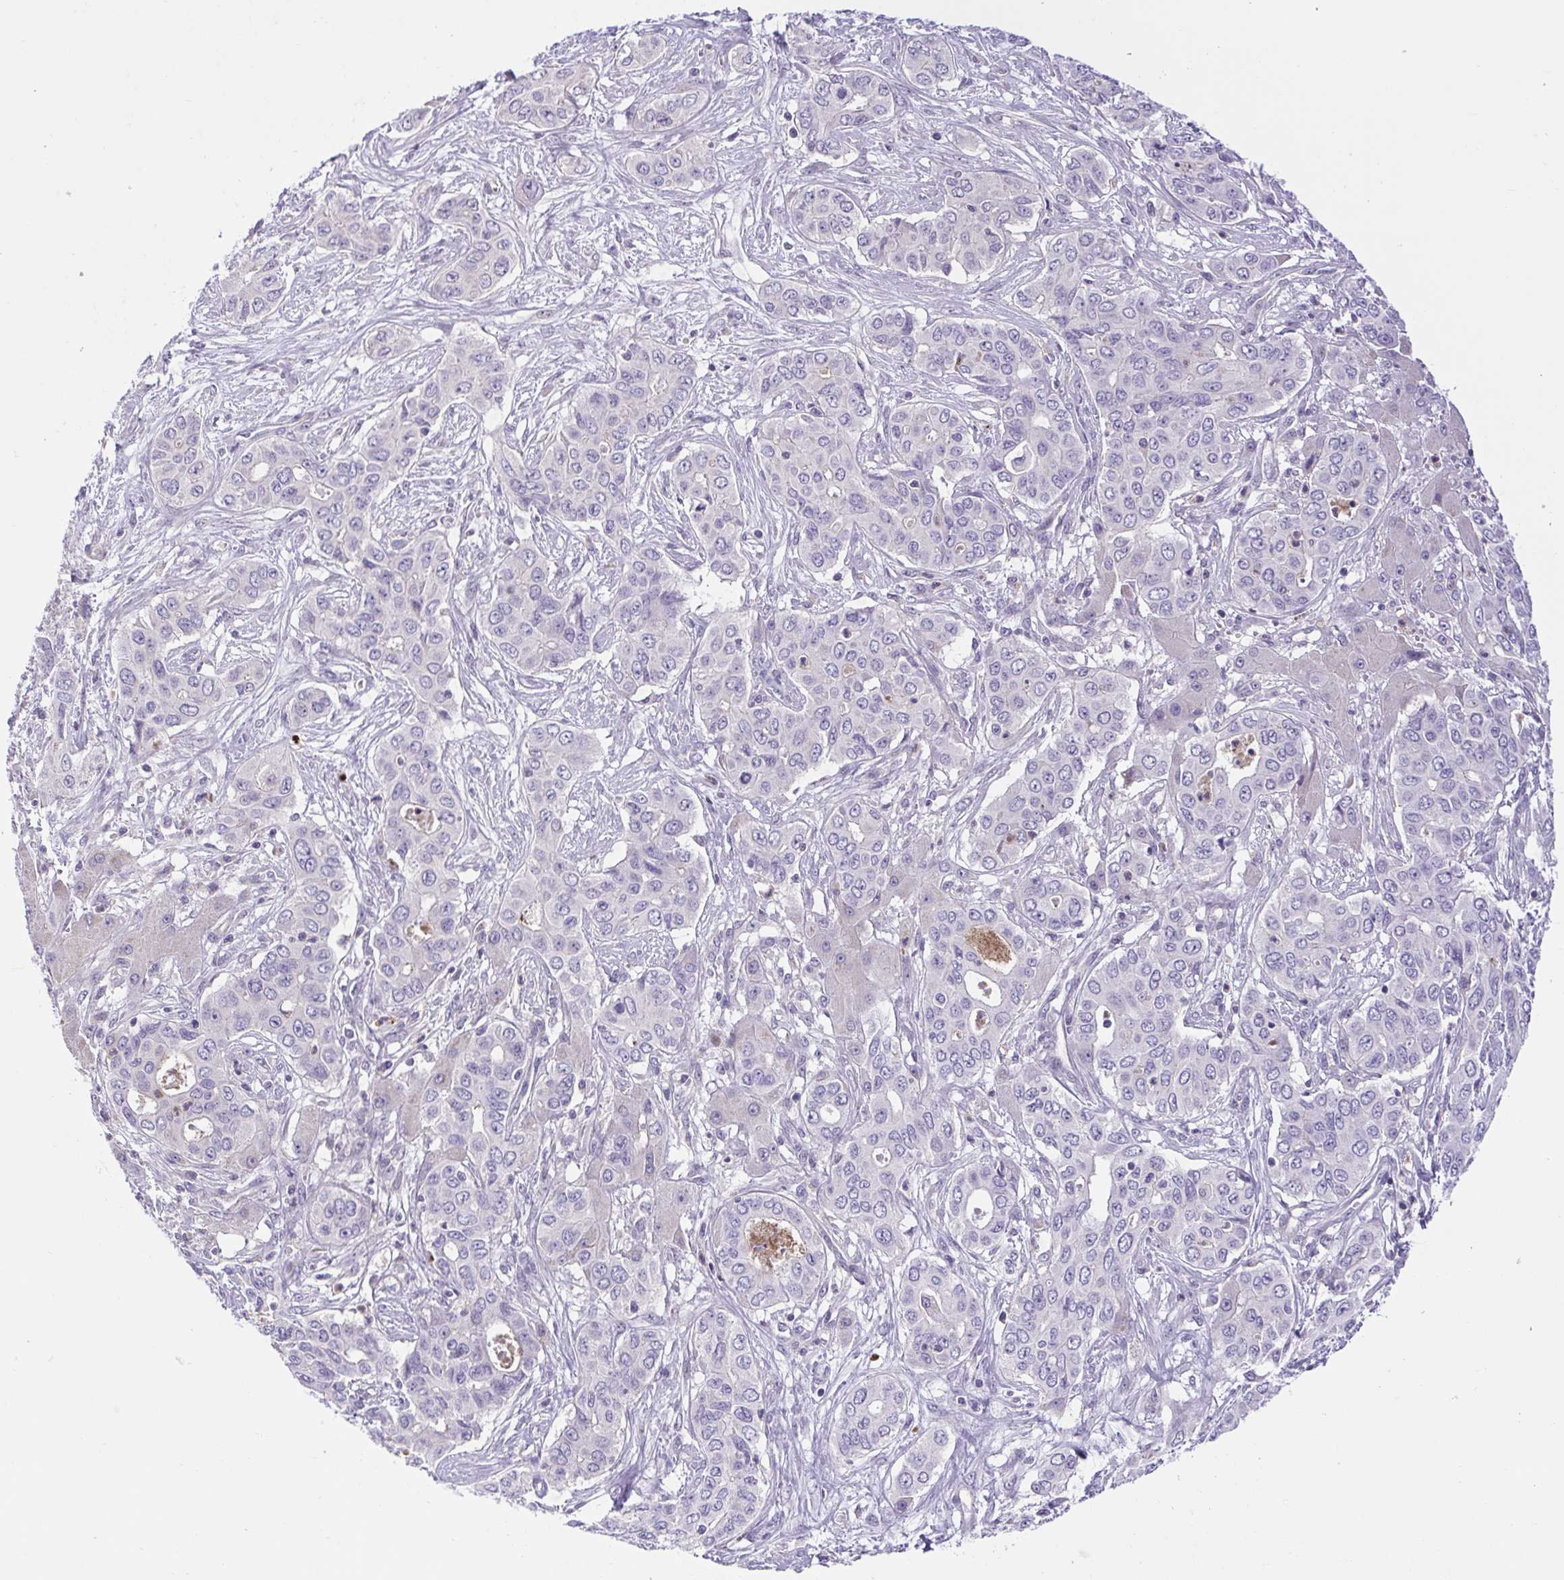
{"staining": {"intensity": "negative", "quantity": "none", "location": "none"}, "tissue": "liver cancer", "cell_type": "Tumor cells", "image_type": "cancer", "snomed": [{"axis": "morphology", "description": "Cholangiocarcinoma"}, {"axis": "topography", "description": "Liver"}], "caption": "IHC micrograph of human liver cancer stained for a protein (brown), which reveals no staining in tumor cells.", "gene": "FAM177B", "patient": {"sex": "female", "age": 65}}